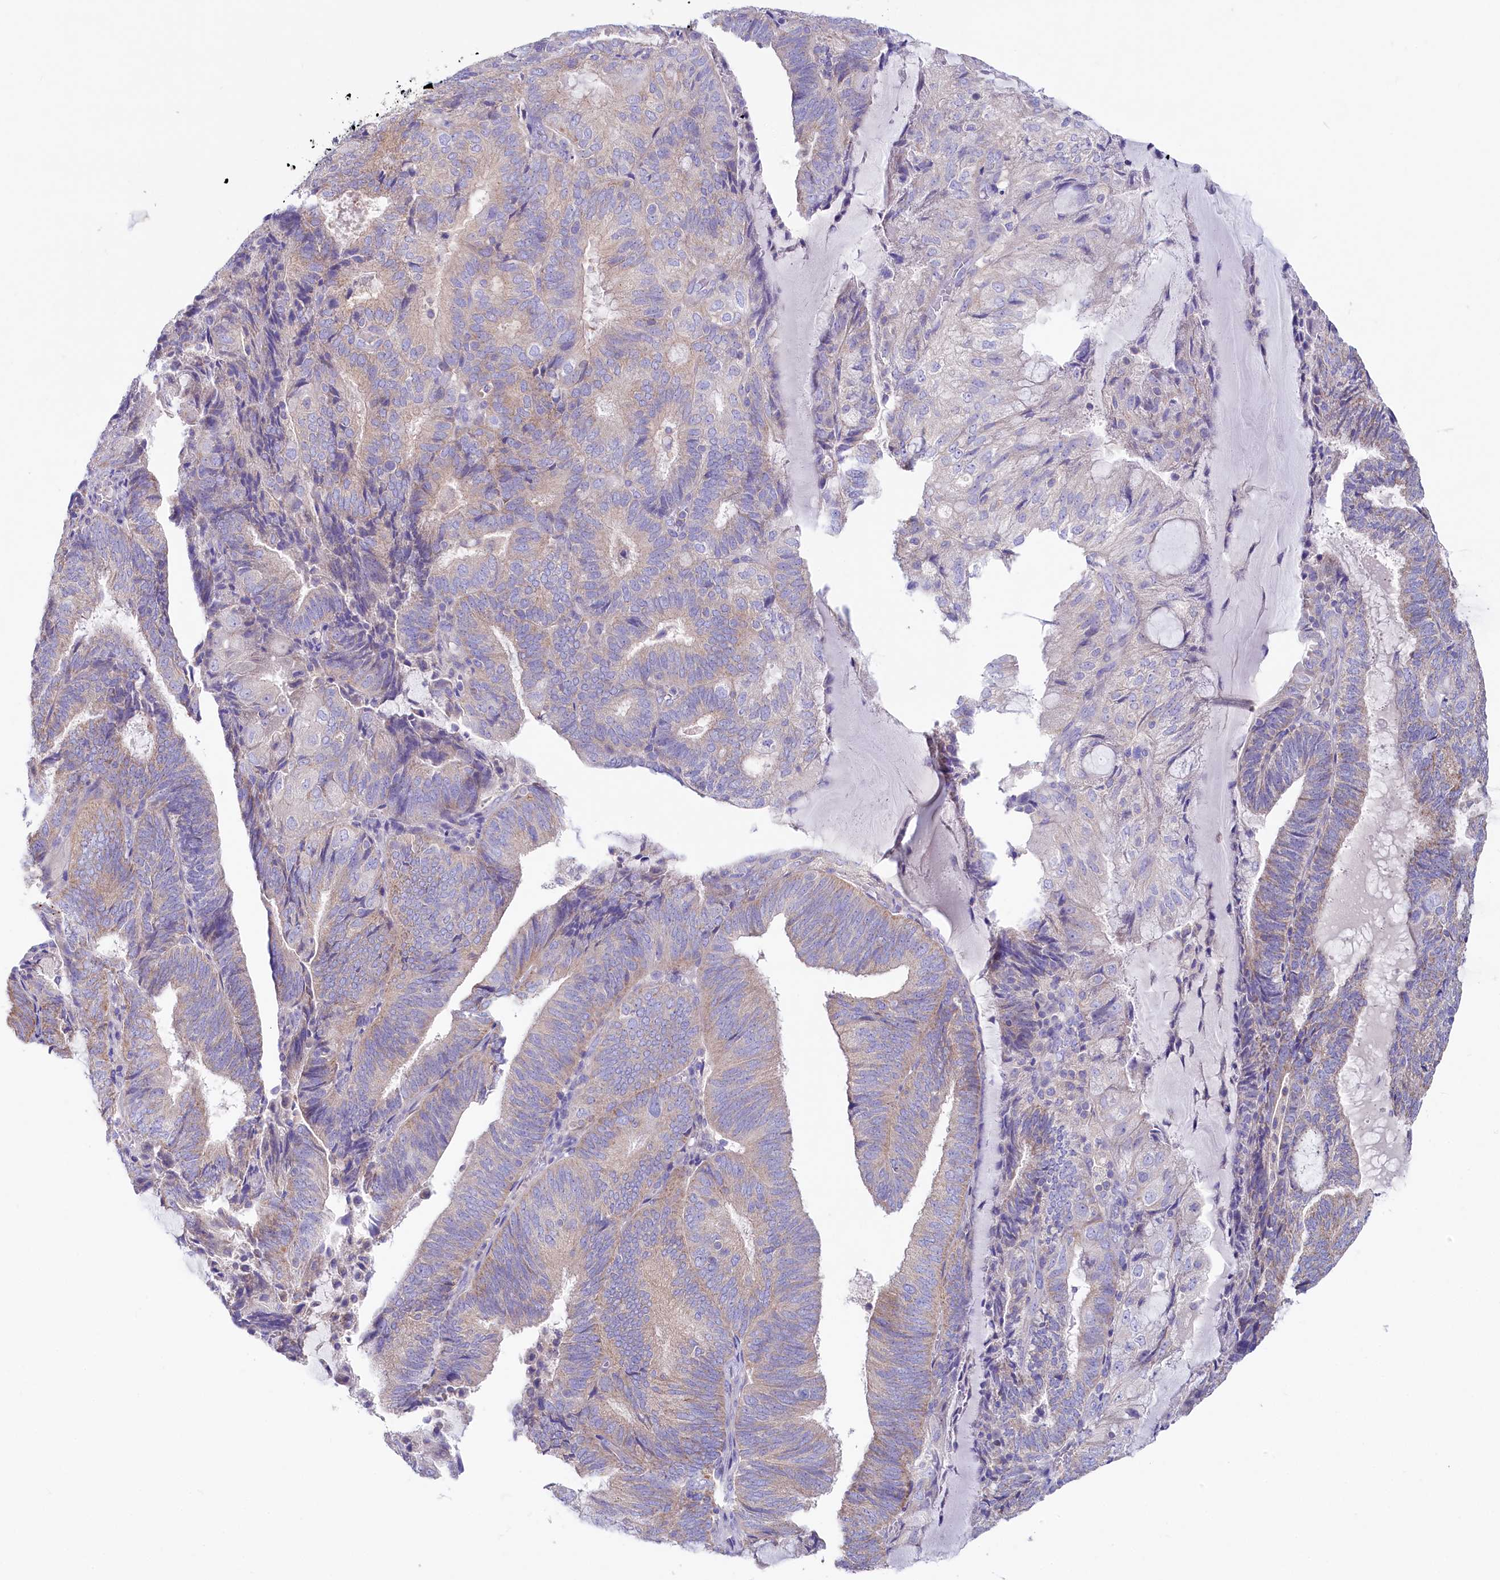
{"staining": {"intensity": "moderate", "quantity": "<25%", "location": "cytoplasmic/membranous"}, "tissue": "endometrial cancer", "cell_type": "Tumor cells", "image_type": "cancer", "snomed": [{"axis": "morphology", "description": "Adenocarcinoma, NOS"}, {"axis": "topography", "description": "Endometrium"}], "caption": "Tumor cells reveal low levels of moderate cytoplasmic/membranous expression in about <25% of cells in endometrial cancer. The staining was performed using DAB (3,3'-diaminobenzidine), with brown indicating positive protein expression. Nuclei are stained blue with hematoxylin.", "gene": "VPS26B", "patient": {"sex": "female", "age": 81}}